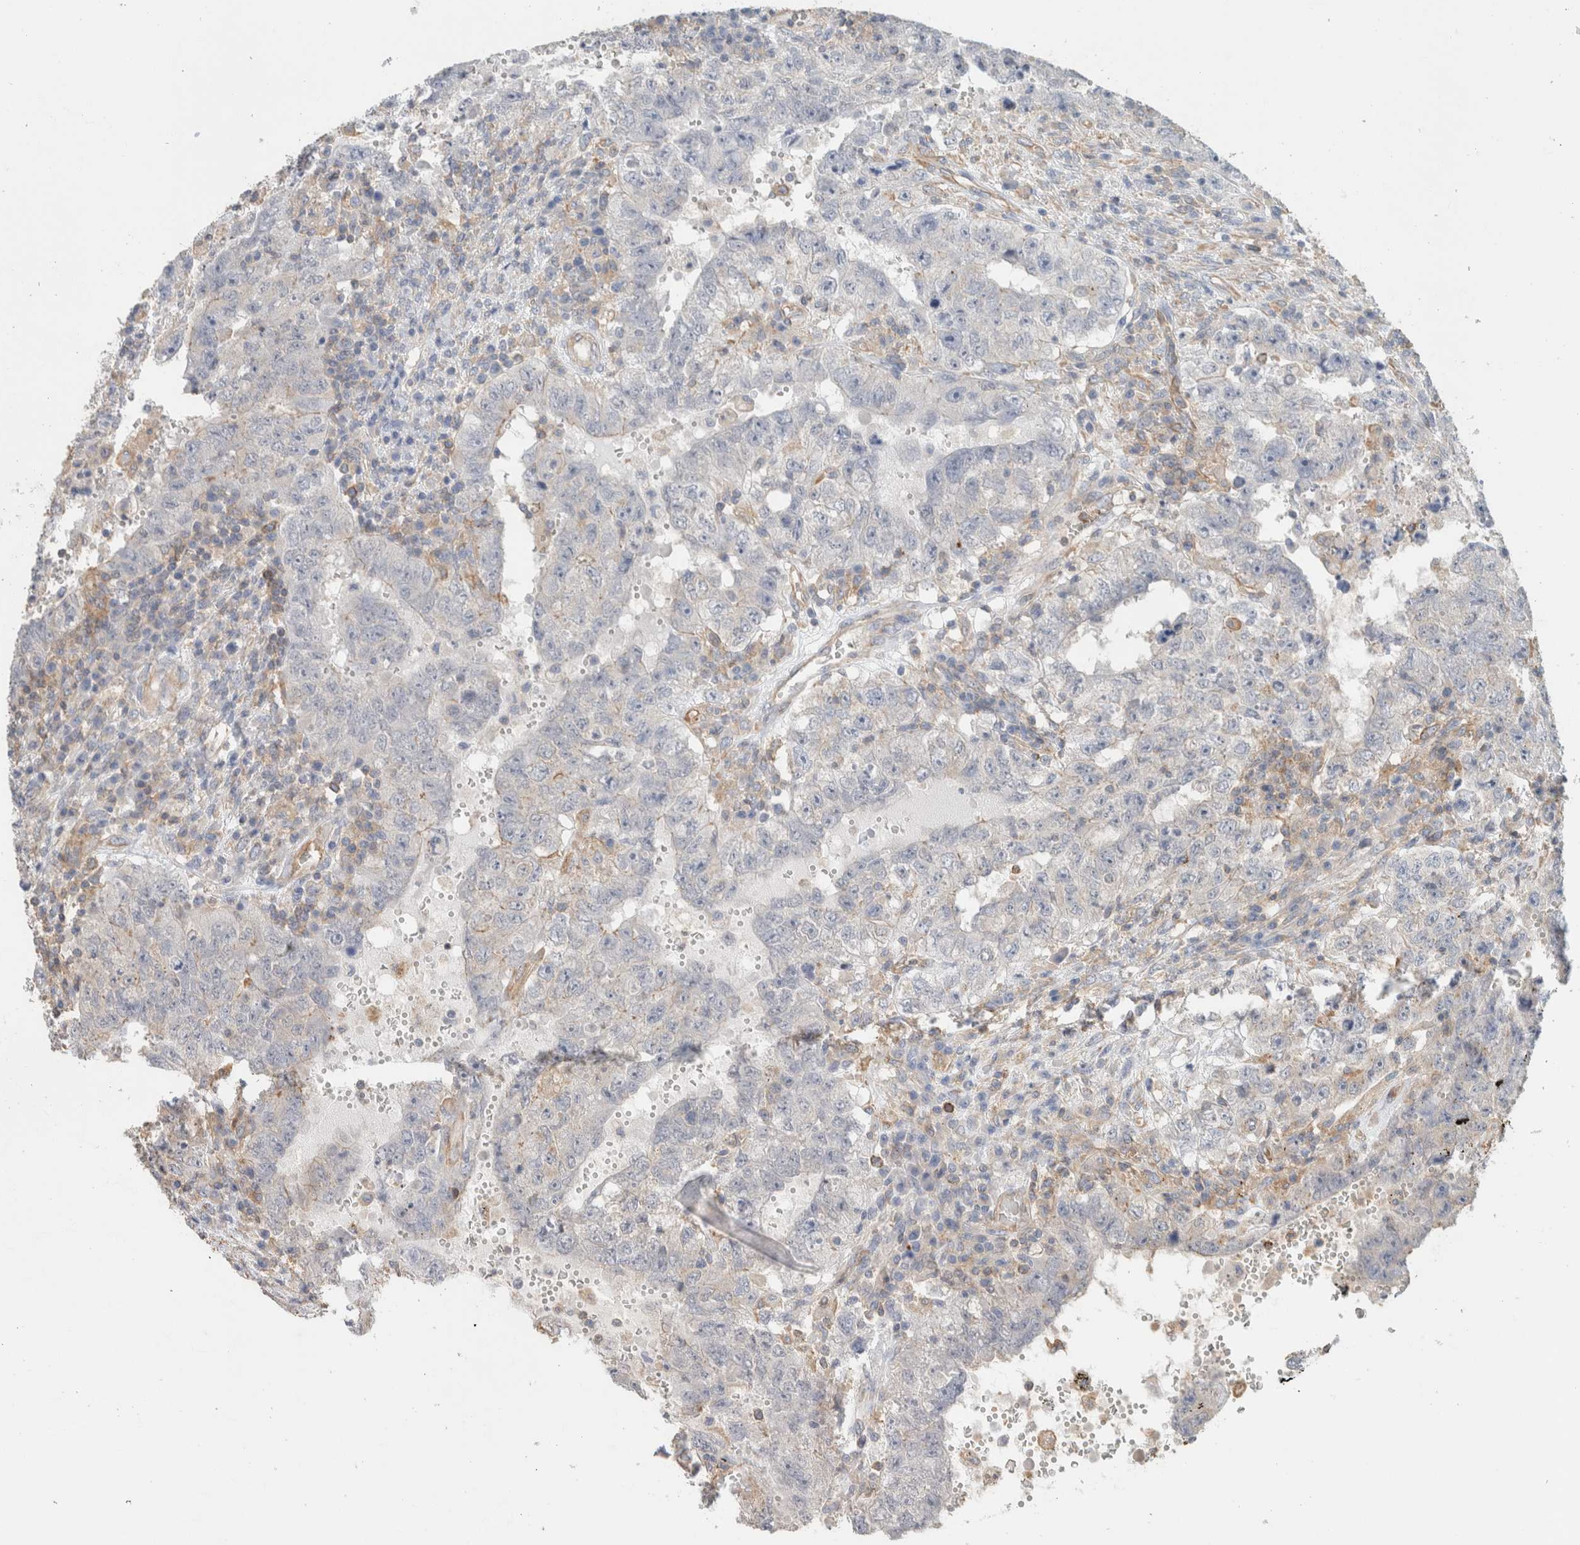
{"staining": {"intensity": "negative", "quantity": "none", "location": "none"}, "tissue": "testis cancer", "cell_type": "Tumor cells", "image_type": "cancer", "snomed": [{"axis": "morphology", "description": "Carcinoma, Embryonal, NOS"}, {"axis": "topography", "description": "Testis"}], "caption": "DAB immunohistochemical staining of human testis cancer reveals no significant positivity in tumor cells.", "gene": "CFAP418", "patient": {"sex": "male", "age": 26}}